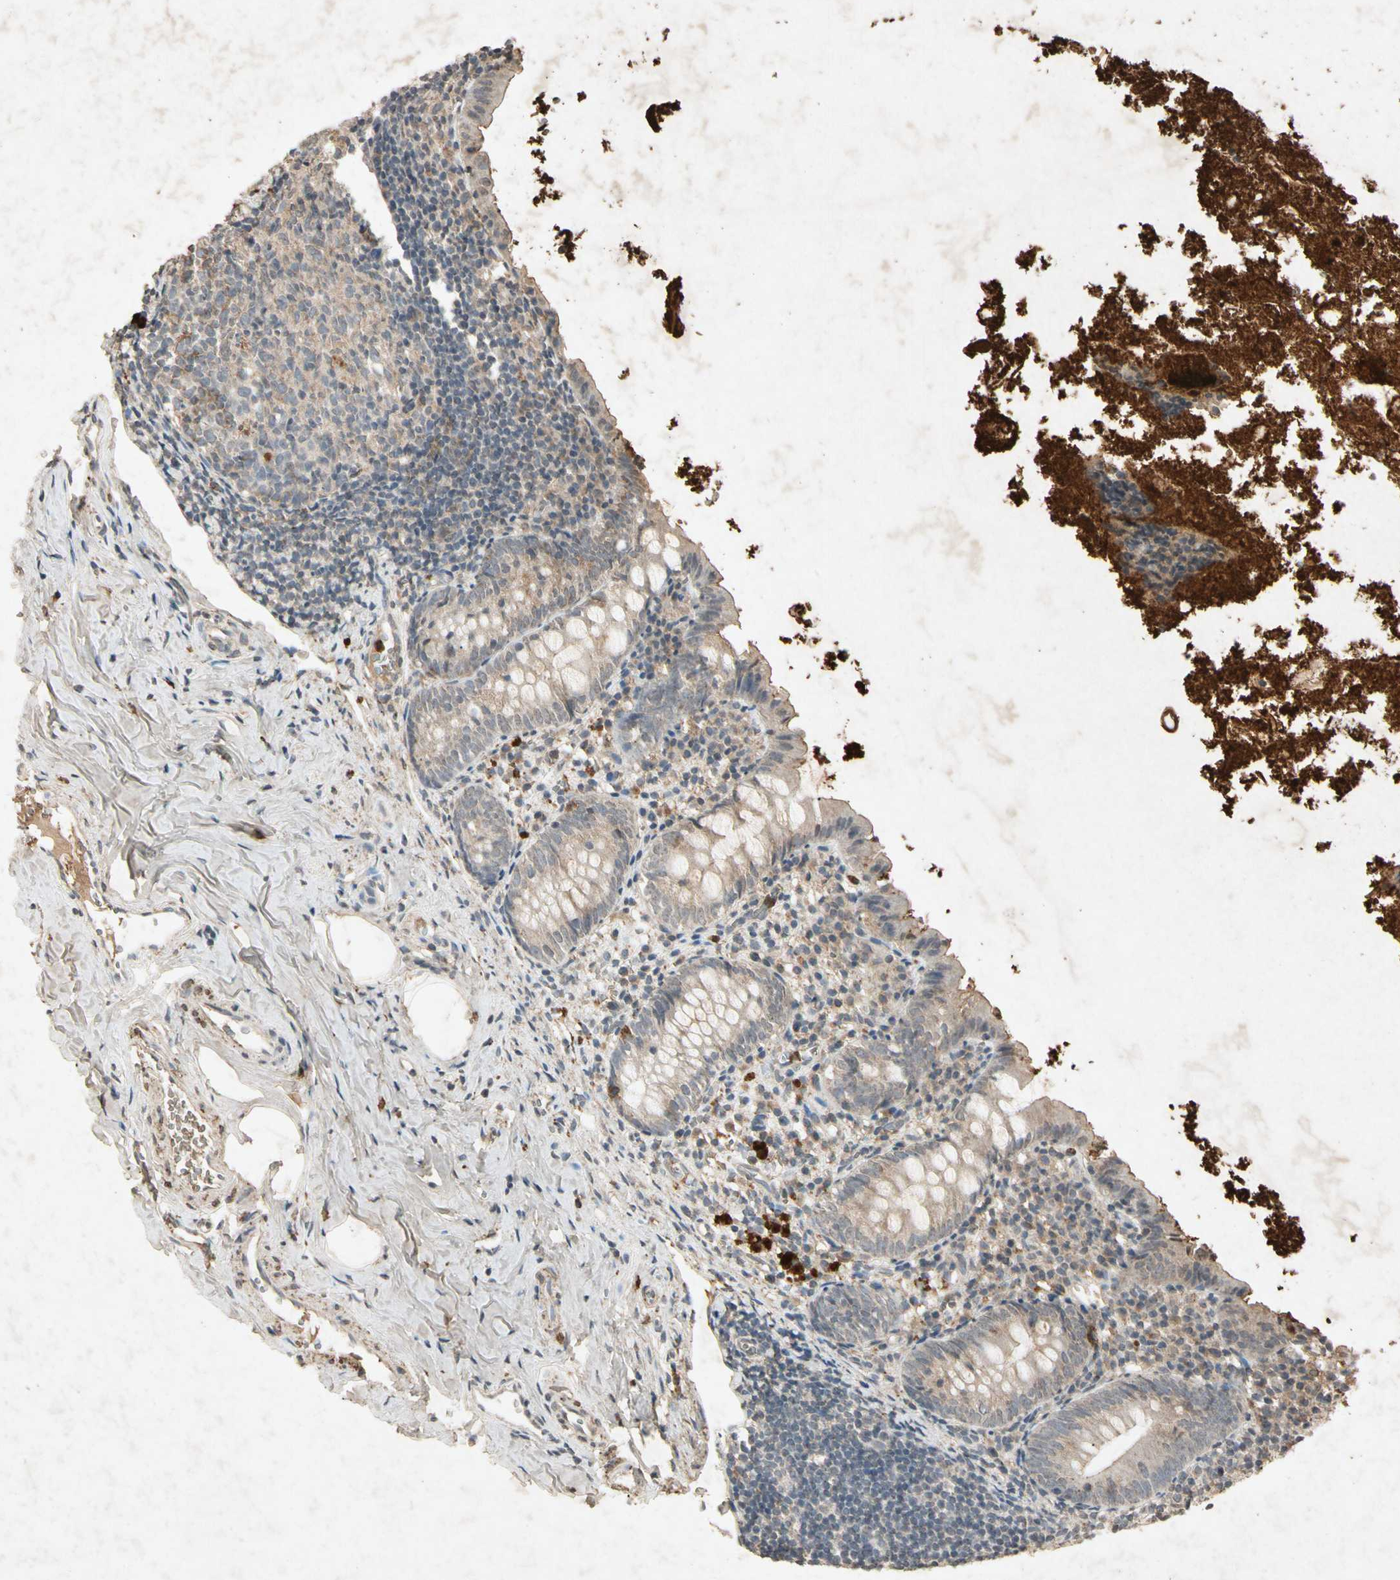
{"staining": {"intensity": "weak", "quantity": ">75%", "location": "cytoplasmic/membranous"}, "tissue": "appendix", "cell_type": "Glandular cells", "image_type": "normal", "snomed": [{"axis": "morphology", "description": "Normal tissue, NOS"}, {"axis": "topography", "description": "Appendix"}], "caption": "This histopathology image demonstrates immunohistochemistry staining of benign appendix, with low weak cytoplasmic/membranous staining in approximately >75% of glandular cells.", "gene": "MSRB1", "patient": {"sex": "female", "age": 10}}